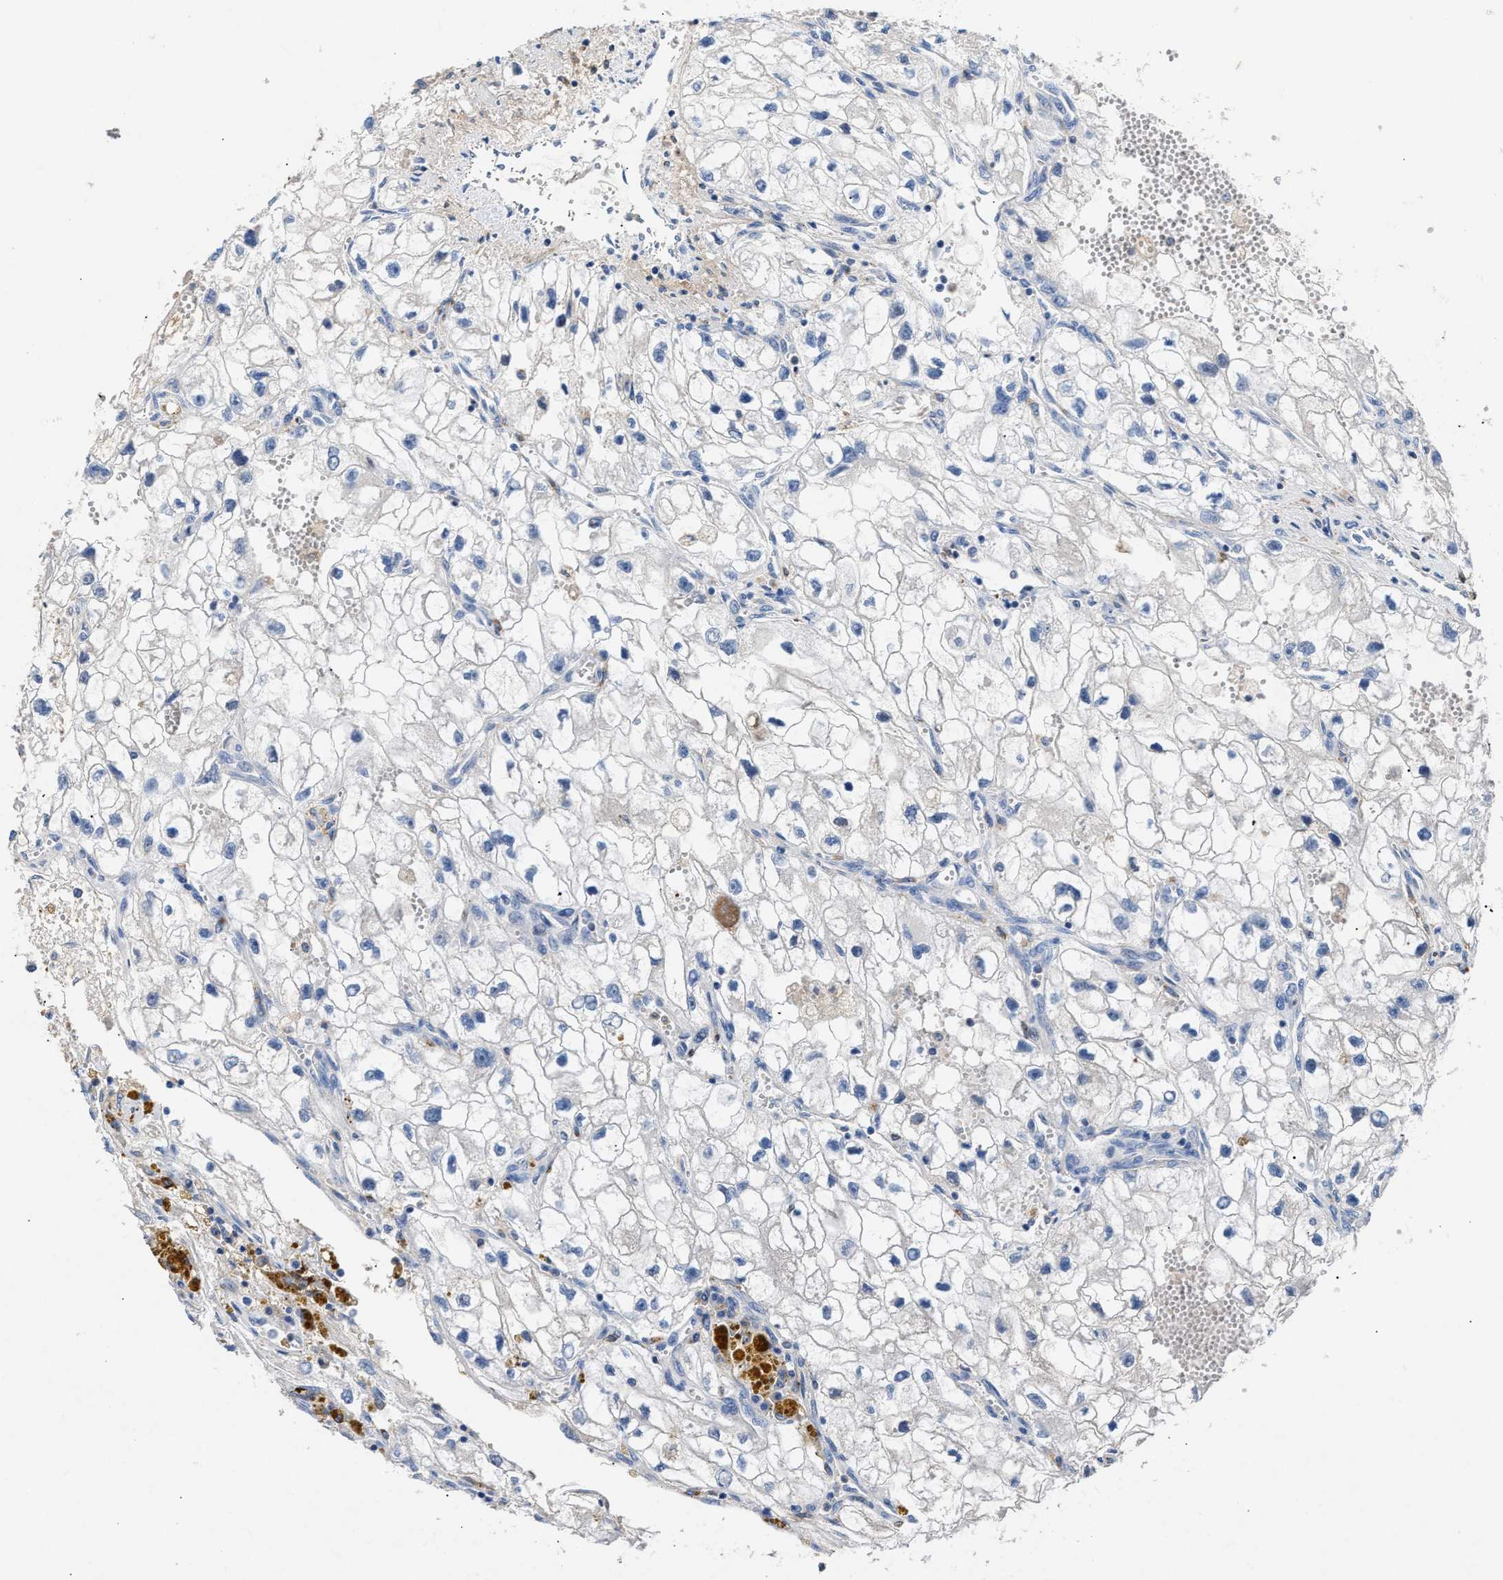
{"staining": {"intensity": "negative", "quantity": "none", "location": "none"}, "tissue": "renal cancer", "cell_type": "Tumor cells", "image_type": "cancer", "snomed": [{"axis": "morphology", "description": "Adenocarcinoma, NOS"}, {"axis": "topography", "description": "Kidney"}], "caption": "DAB immunohistochemical staining of human renal cancer reveals no significant expression in tumor cells. (DAB immunohistochemistry (IHC) with hematoxylin counter stain).", "gene": "CCDC171", "patient": {"sex": "female", "age": 70}}